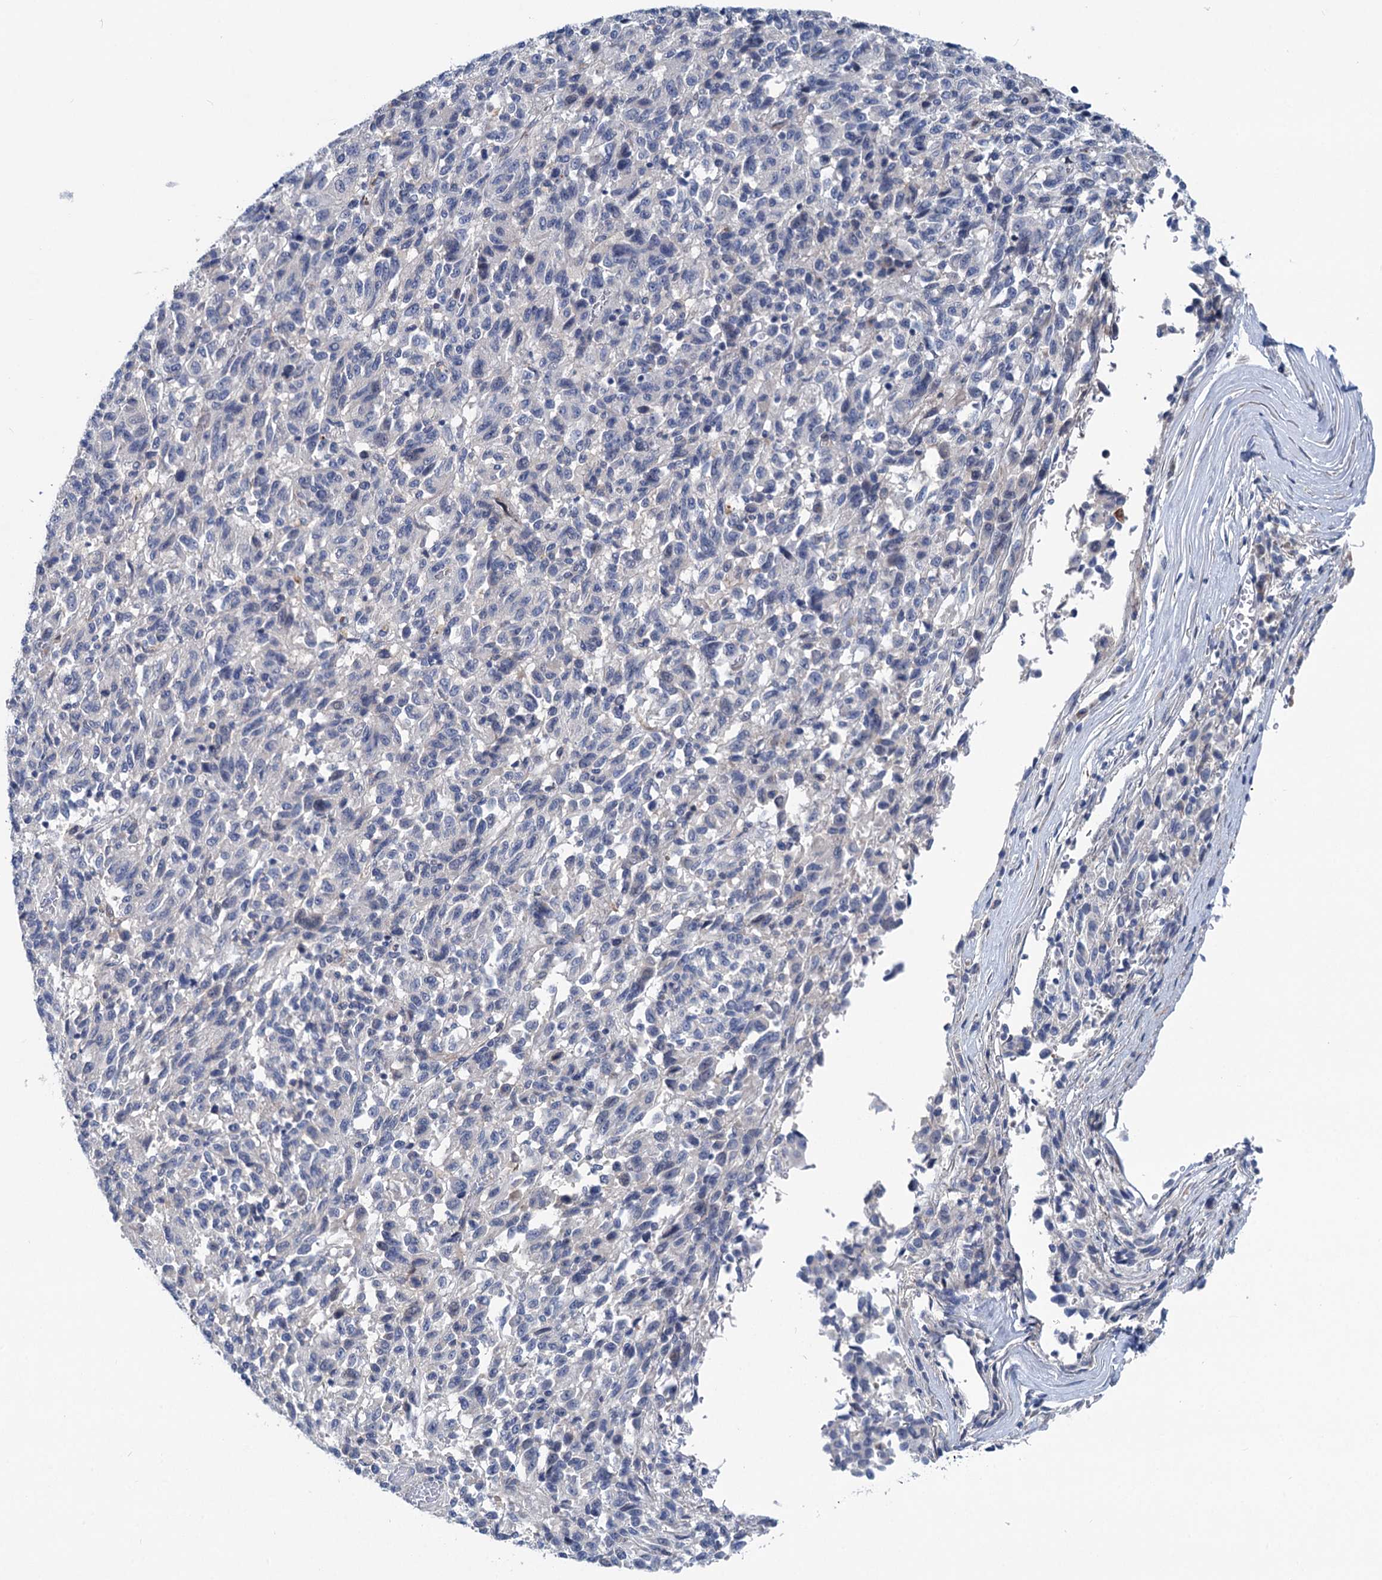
{"staining": {"intensity": "negative", "quantity": "none", "location": "none"}, "tissue": "melanoma", "cell_type": "Tumor cells", "image_type": "cancer", "snomed": [{"axis": "morphology", "description": "Malignant melanoma, Metastatic site"}, {"axis": "topography", "description": "Lung"}], "caption": "High magnification brightfield microscopy of melanoma stained with DAB (brown) and counterstained with hematoxylin (blue): tumor cells show no significant staining. Nuclei are stained in blue.", "gene": "CHDH", "patient": {"sex": "male", "age": 64}}